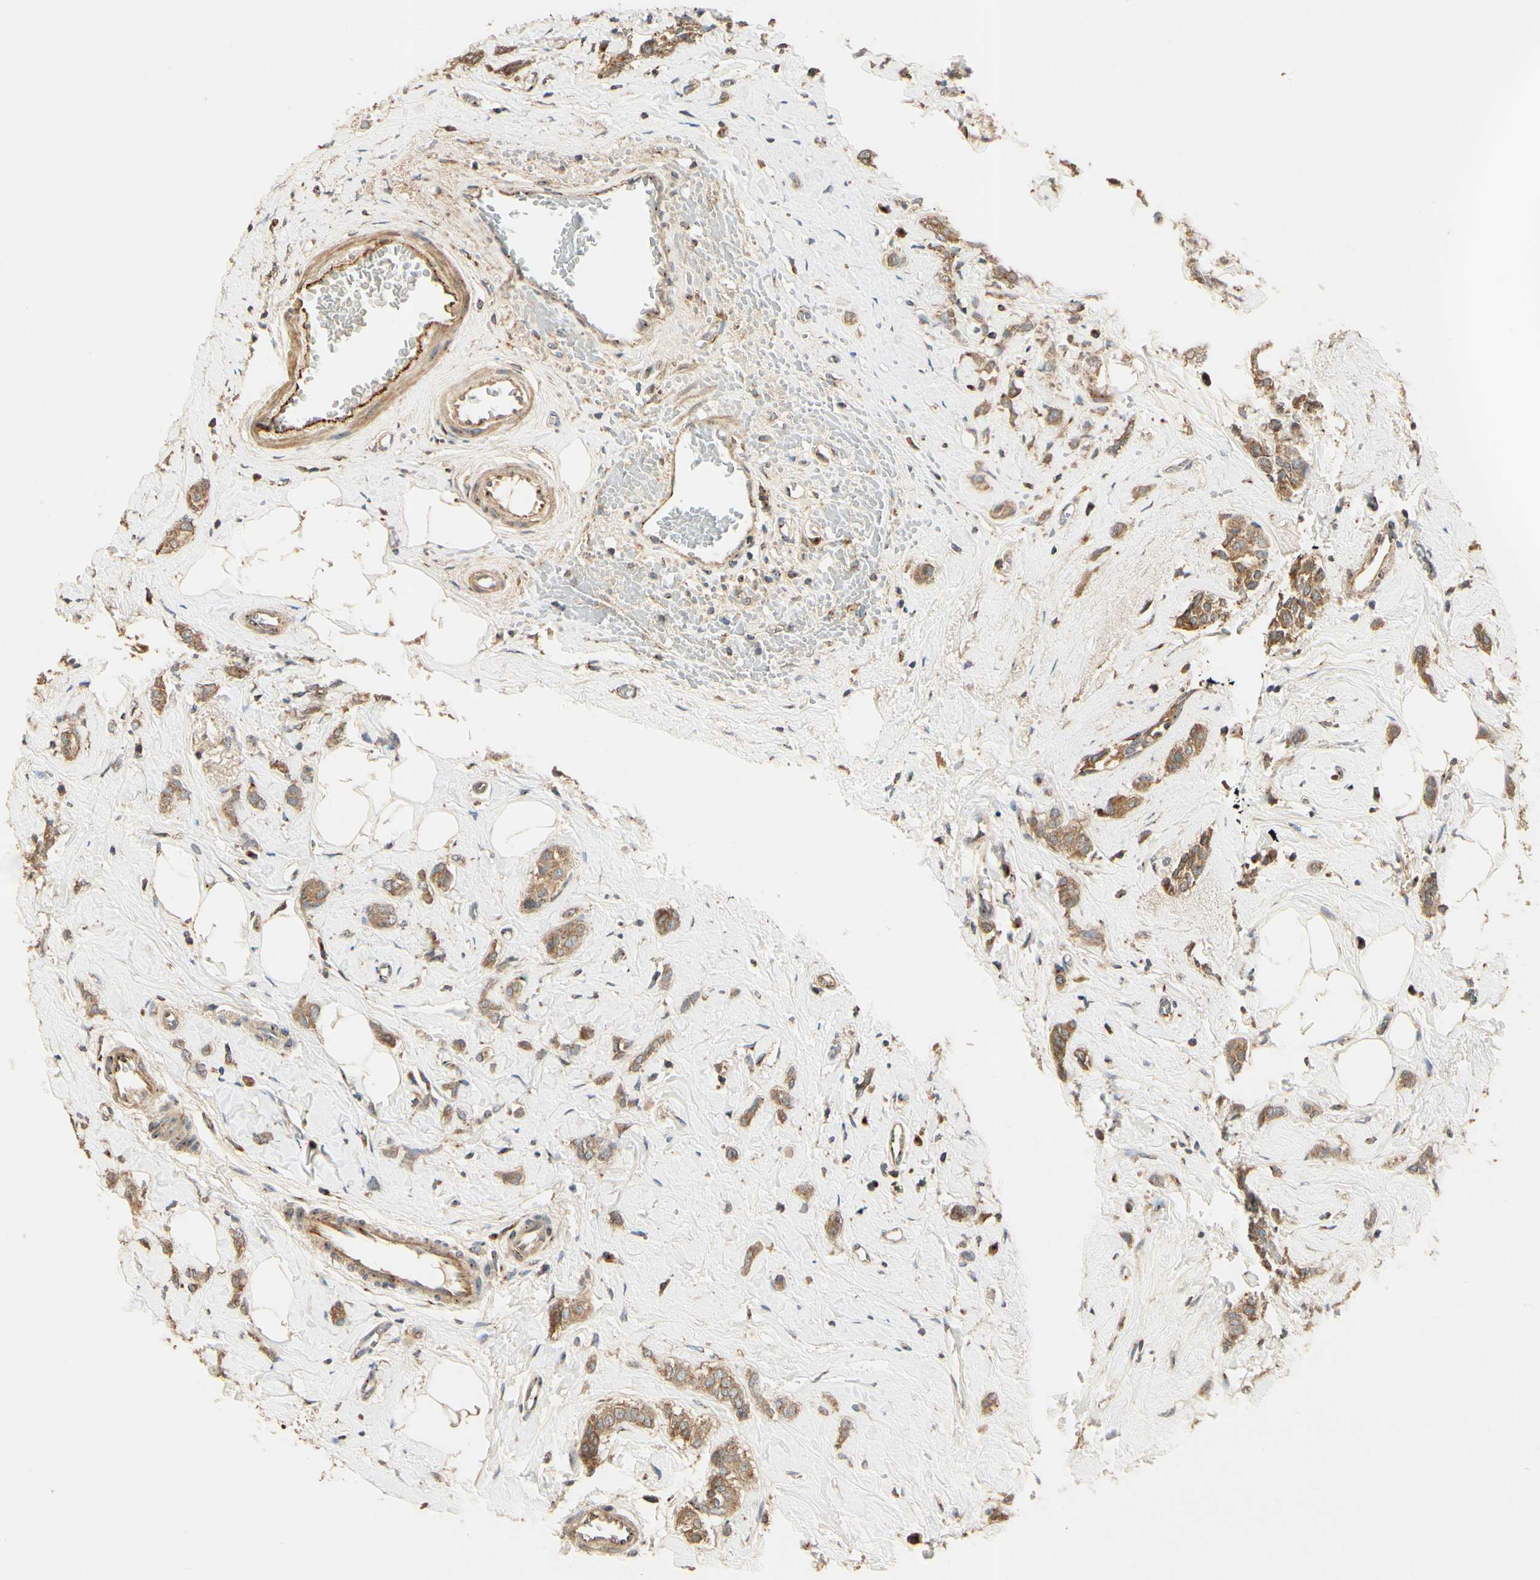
{"staining": {"intensity": "moderate", "quantity": ">75%", "location": "cytoplasmic/membranous"}, "tissue": "breast cancer", "cell_type": "Tumor cells", "image_type": "cancer", "snomed": [{"axis": "morphology", "description": "Lobular carcinoma"}, {"axis": "topography", "description": "Breast"}], "caption": "High-magnification brightfield microscopy of breast cancer stained with DAB (3,3'-diaminobenzidine) (brown) and counterstained with hematoxylin (blue). tumor cells exhibit moderate cytoplasmic/membranous expression is identified in approximately>75% of cells.", "gene": "AKAP9", "patient": {"sex": "female", "age": 60}}